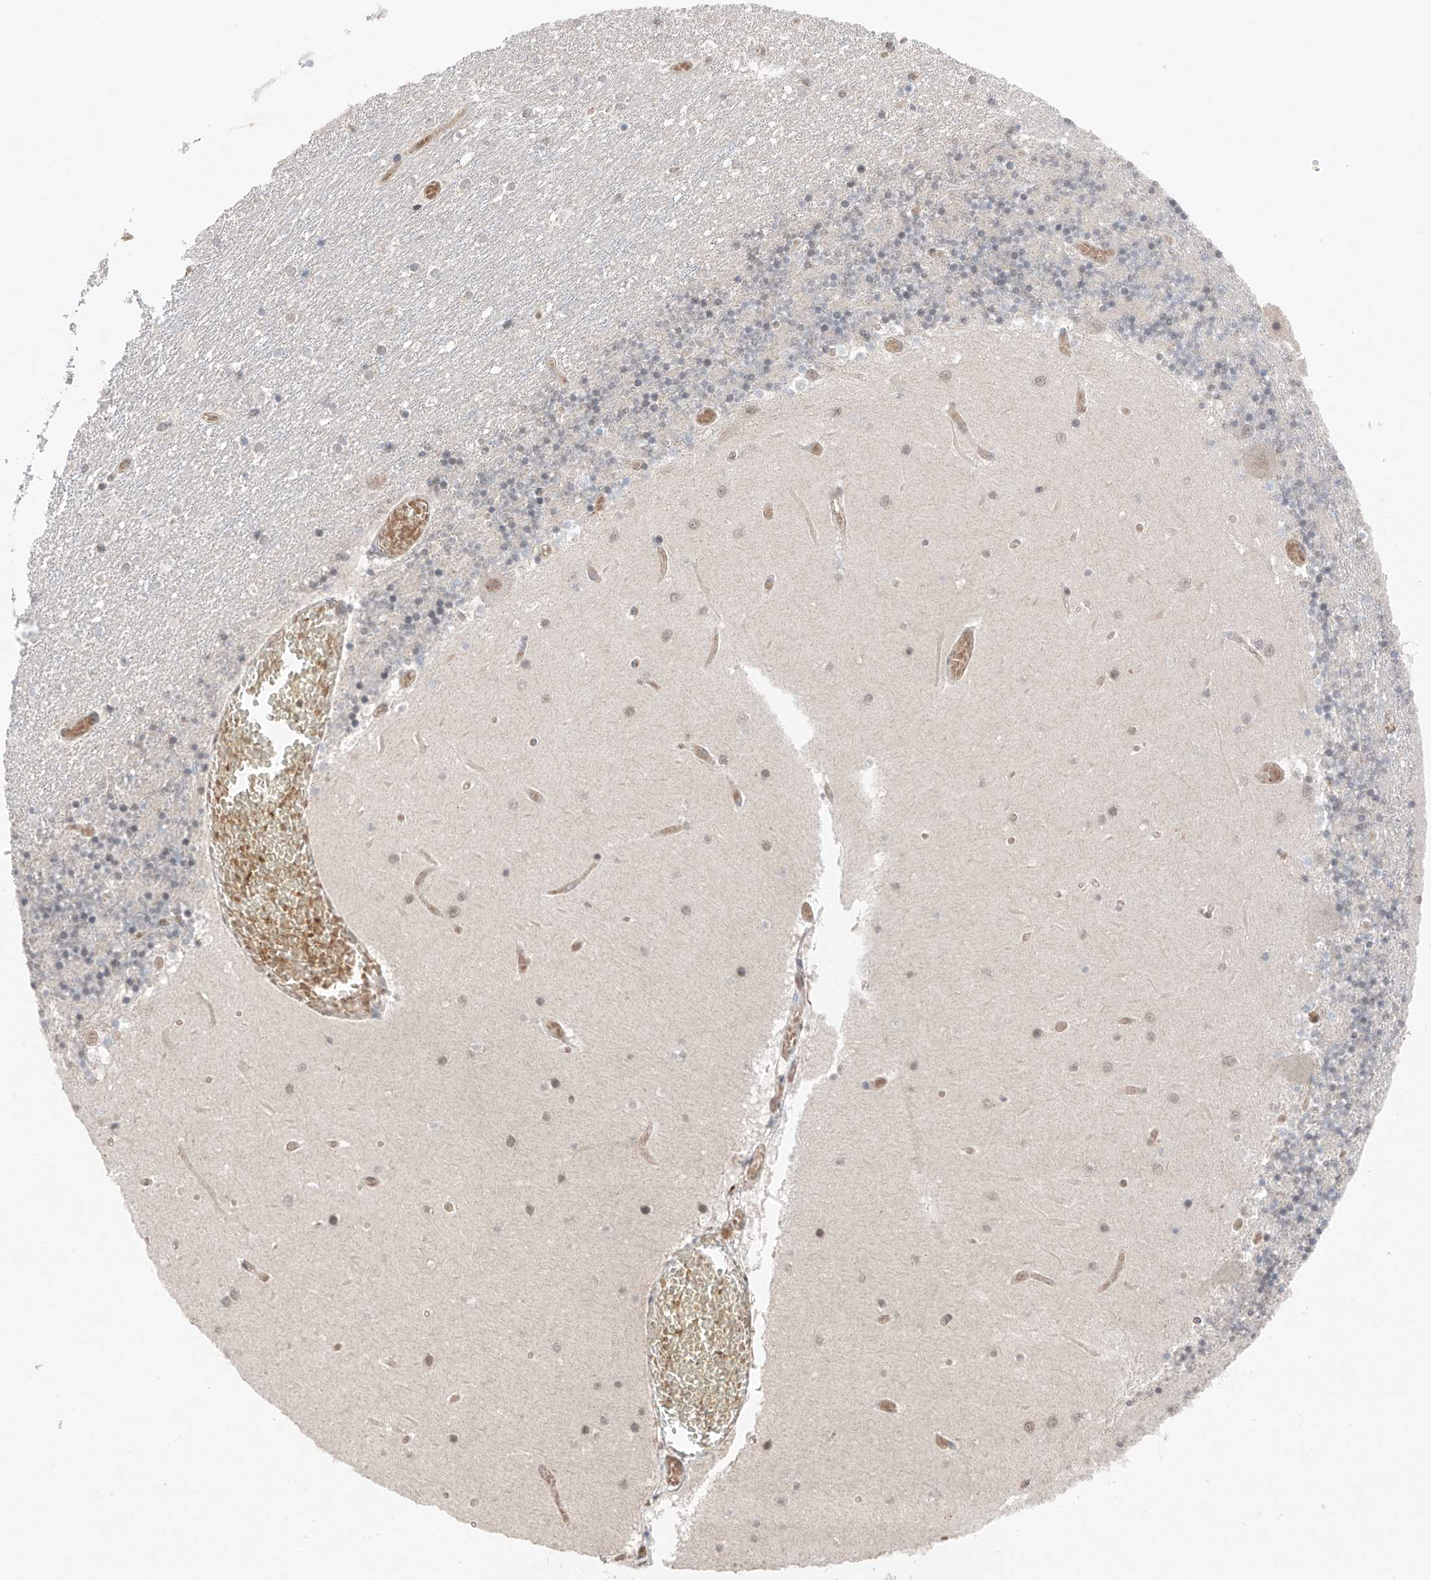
{"staining": {"intensity": "moderate", "quantity": "25%-75%", "location": "cytoplasmic/membranous"}, "tissue": "cerebellum", "cell_type": "Cells in granular layer", "image_type": "normal", "snomed": [{"axis": "morphology", "description": "Normal tissue, NOS"}, {"axis": "topography", "description": "Cerebellum"}], "caption": "Cerebellum stained for a protein (brown) displays moderate cytoplasmic/membranous positive positivity in about 25%-75% of cells in granular layer.", "gene": "TBX4", "patient": {"sex": "female", "age": 28}}